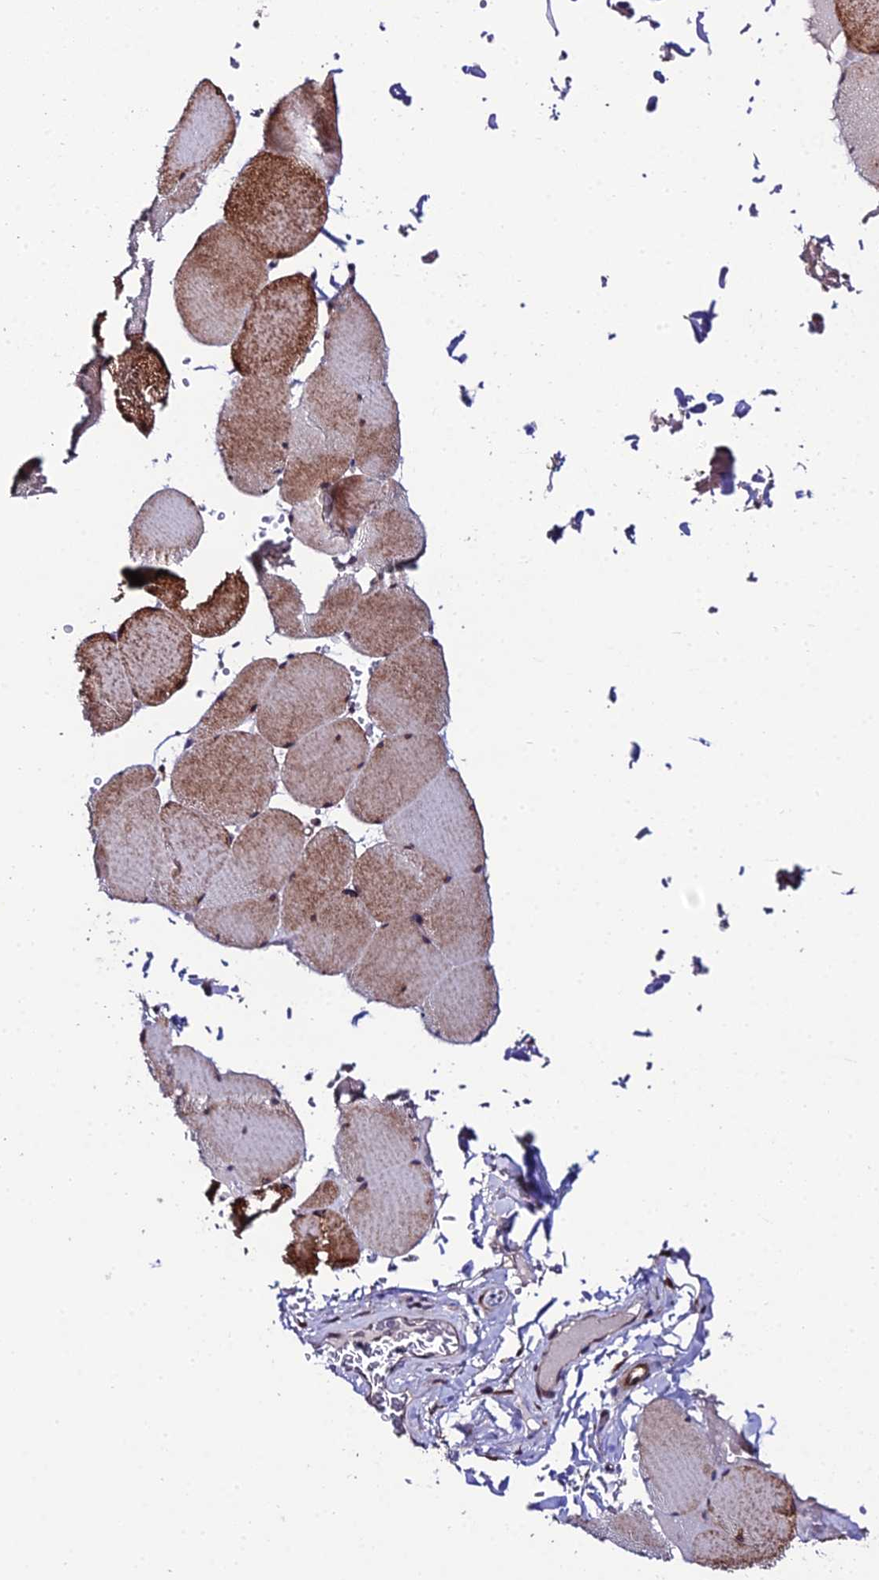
{"staining": {"intensity": "strong", "quantity": "25%-75%", "location": "cytoplasmic/membranous"}, "tissue": "skeletal muscle", "cell_type": "Myocytes", "image_type": "normal", "snomed": [{"axis": "morphology", "description": "Normal tissue, NOS"}, {"axis": "topography", "description": "Skeletal muscle"}, {"axis": "topography", "description": "Head-Neck"}], "caption": "Protein staining displays strong cytoplasmic/membranous expression in approximately 25%-75% of myocytes in benign skeletal muscle. The staining was performed using DAB (3,3'-diaminobenzidine) to visualize the protein expression in brown, while the nuclei were stained in blue with hematoxylin (Magnification: 20x).", "gene": "DDX19A", "patient": {"sex": "male", "age": 66}}